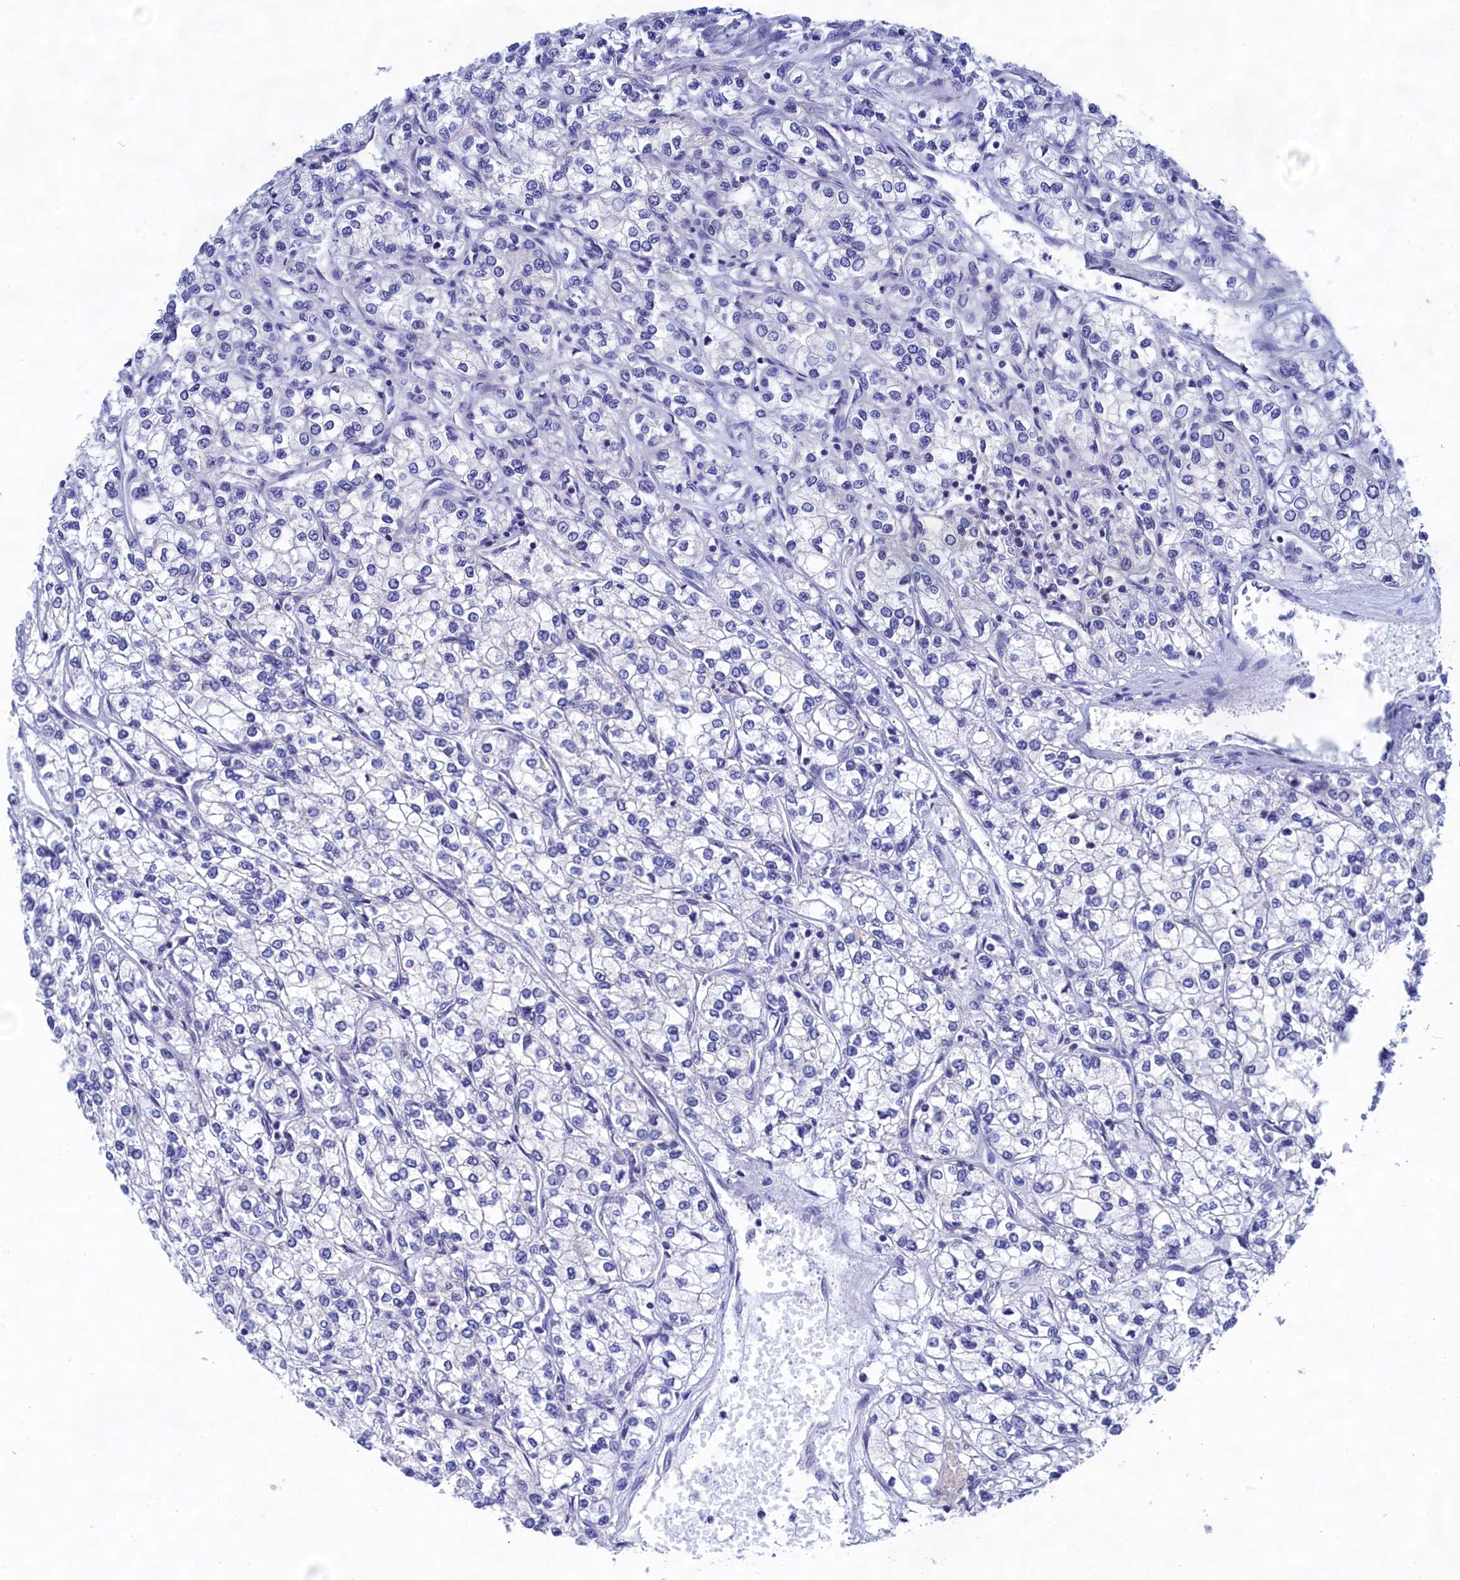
{"staining": {"intensity": "negative", "quantity": "none", "location": "none"}, "tissue": "renal cancer", "cell_type": "Tumor cells", "image_type": "cancer", "snomed": [{"axis": "morphology", "description": "Adenocarcinoma, NOS"}, {"axis": "topography", "description": "Kidney"}], "caption": "The photomicrograph exhibits no staining of tumor cells in renal cancer (adenocarcinoma). Brightfield microscopy of immunohistochemistry (IHC) stained with DAB (3,3'-diaminobenzidine) (brown) and hematoxylin (blue), captured at high magnification.", "gene": "PGP", "patient": {"sex": "male", "age": 80}}